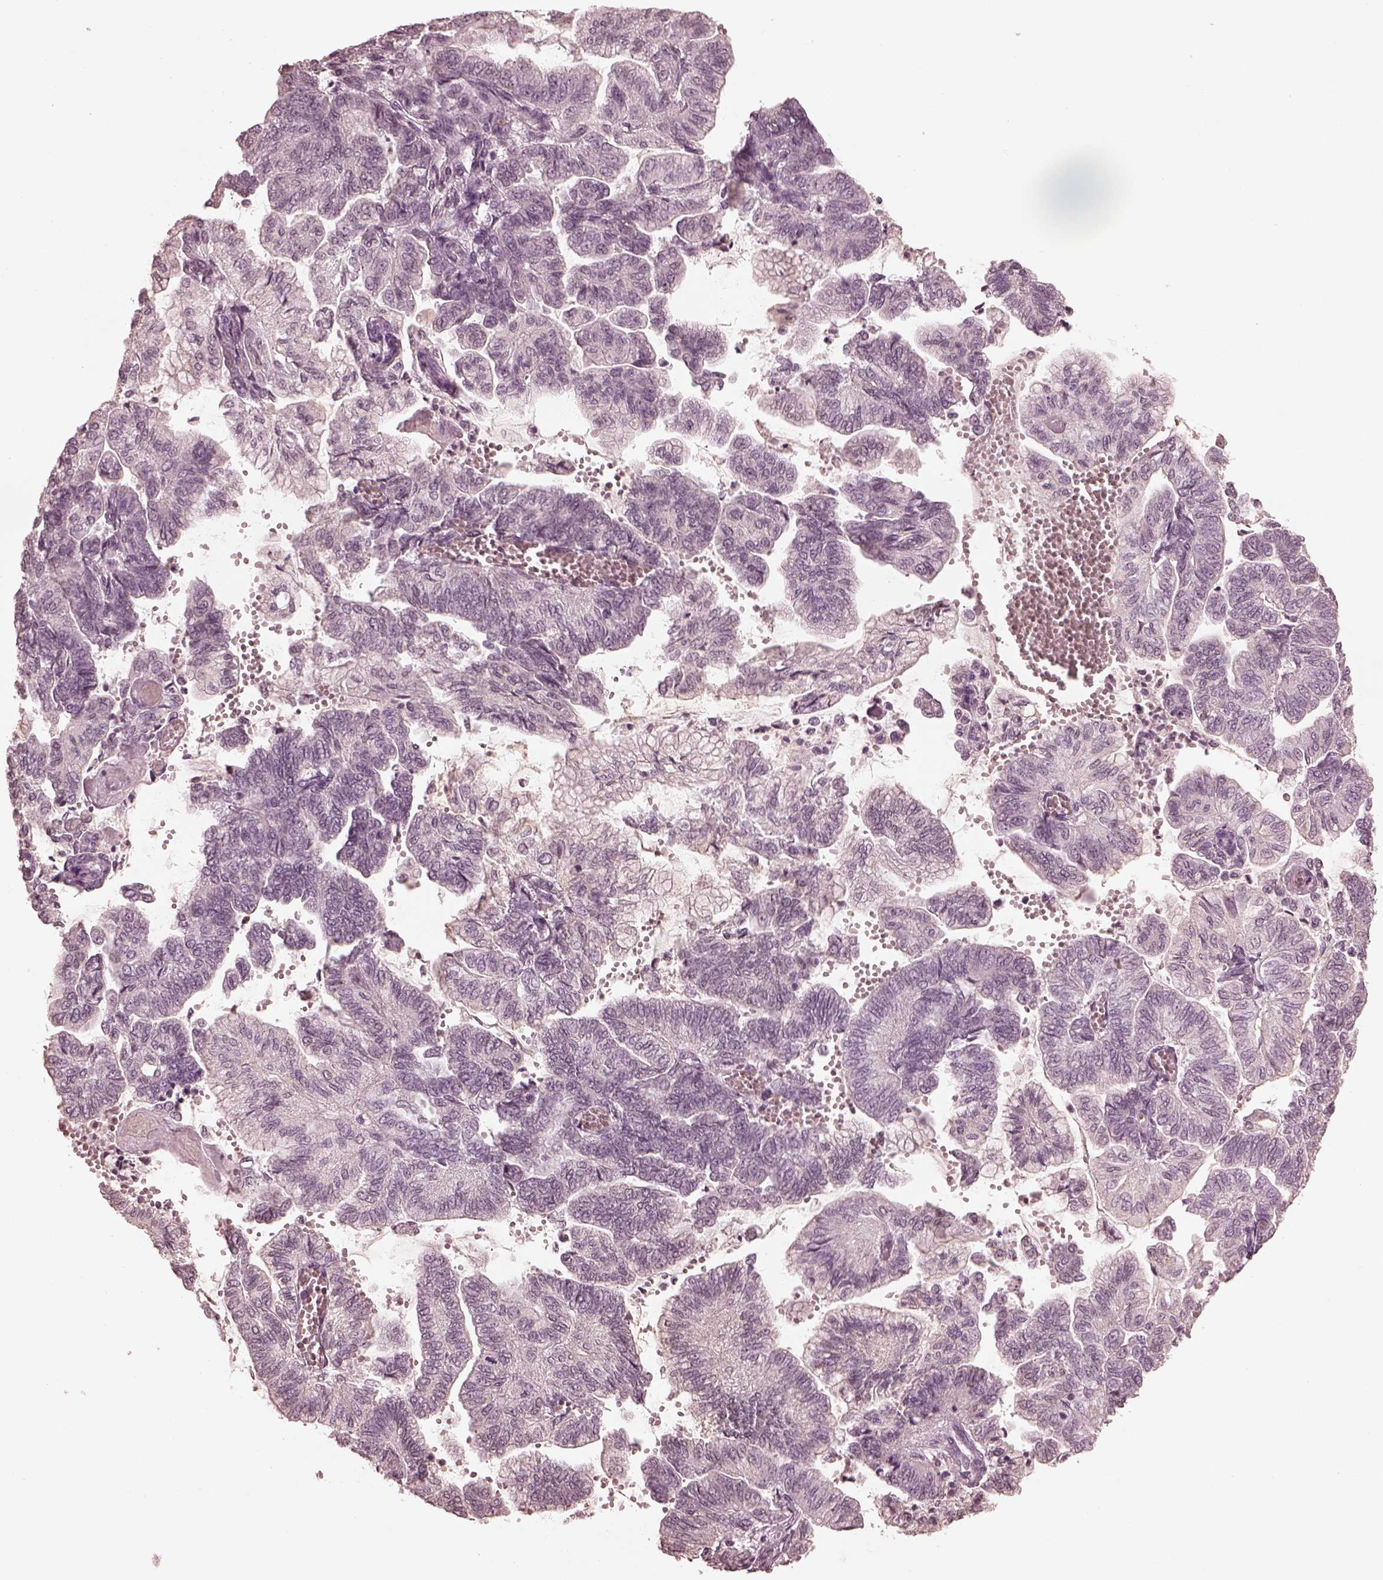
{"staining": {"intensity": "negative", "quantity": "none", "location": "none"}, "tissue": "stomach cancer", "cell_type": "Tumor cells", "image_type": "cancer", "snomed": [{"axis": "morphology", "description": "Adenocarcinoma, NOS"}, {"axis": "topography", "description": "Stomach"}], "caption": "Immunohistochemistry image of neoplastic tissue: stomach cancer (adenocarcinoma) stained with DAB displays no significant protein expression in tumor cells.", "gene": "KRT79", "patient": {"sex": "male", "age": 83}}